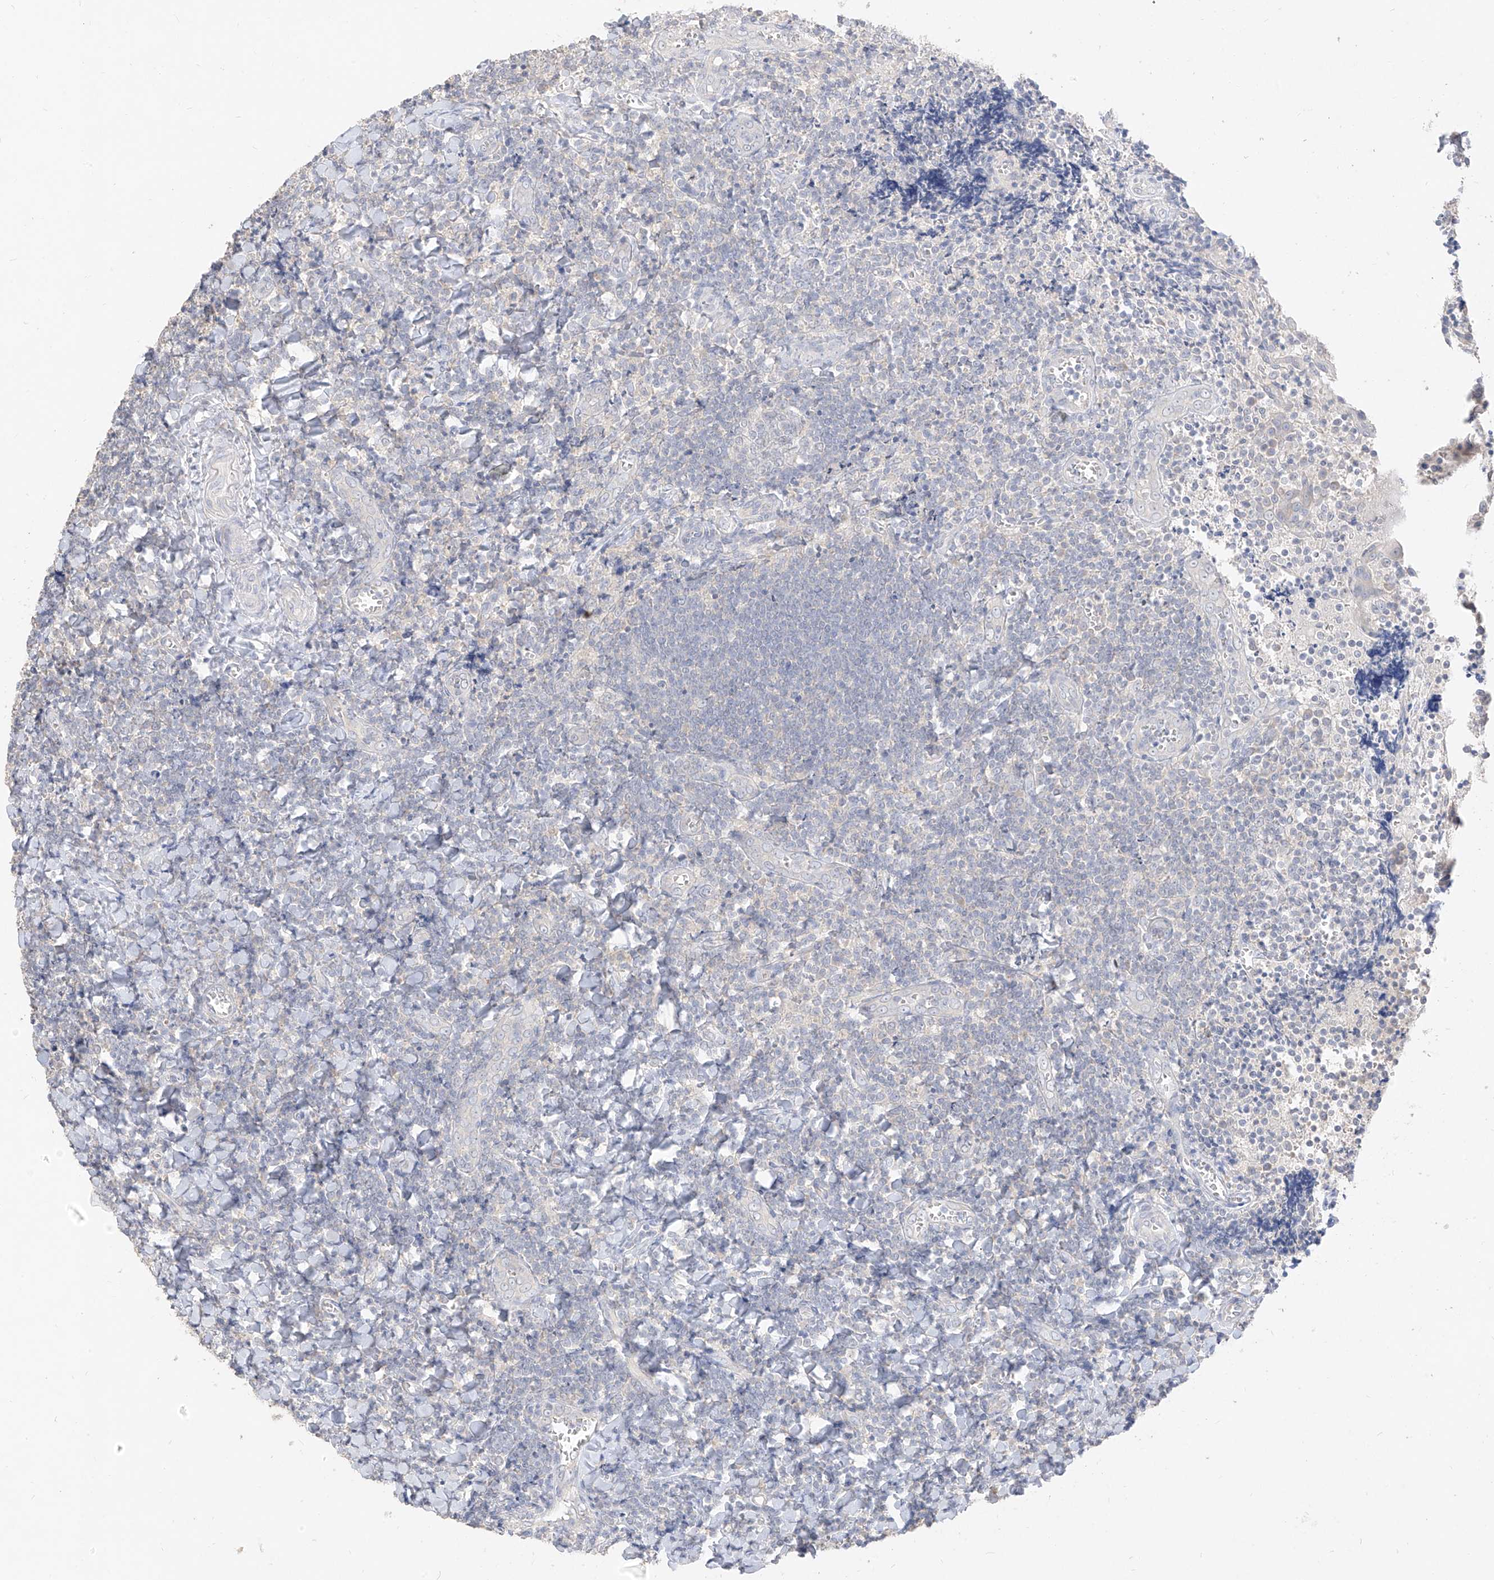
{"staining": {"intensity": "negative", "quantity": "none", "location": "none"}, "tissue": "tonsil", "cell_type": "Germinal center cells", "image_type": "normal", "snomed": [{"axis": "morphology", "description": "Normal tissue, NOS"}, {"axis": "topography", "description": "Tonsil"}], "caption": "Immunohistochemistry of benign human tonsil demonstrates no expression in germinal center cells.", "gene": "ZZEF1", "patient": {"sex": "male", "age": 27}}